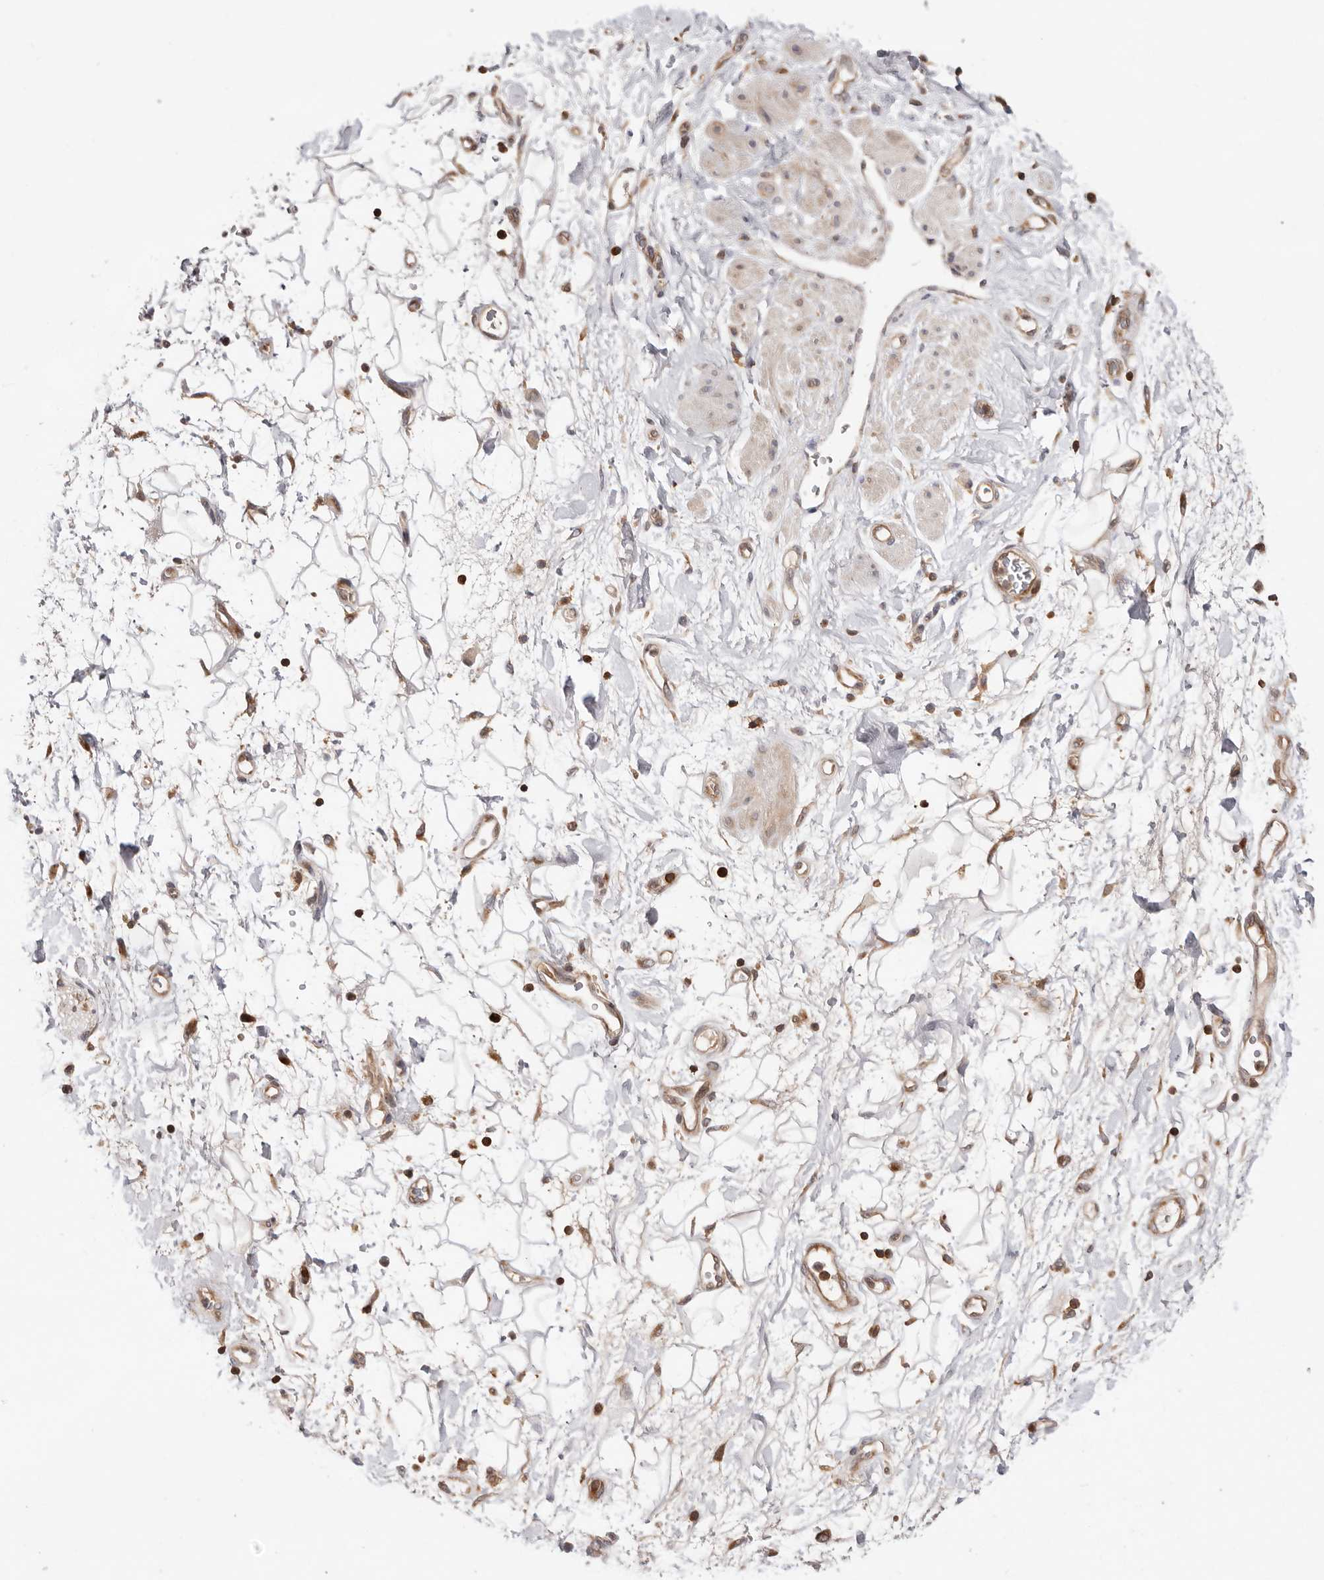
{"staining": {"intensity": "negative", "quantity": "none", "location": "none"}, "tissue": "adipose tissue", "cell_type": "Adipocytes", "image_type": "normal", "snomed": [{"axis": "morphology", "description": "Normal tissue, NOS"}, {"axis": "morphology", "description": "Adenocarcinoma, NOS"}, {"axis": "topography", "description": "Pancreas"}, {"axis": "topography", "description": "Peripheral nerve tissue"}], "caption": "High magnification brightfield microscopy of unremarkable adipose tissue stained with DAB (brown) and counterstained with hematoxylin (blue): adipocytes show no significant staining.", "gene": "RNF213", "patient": {"sex": "male", "age": 59}}